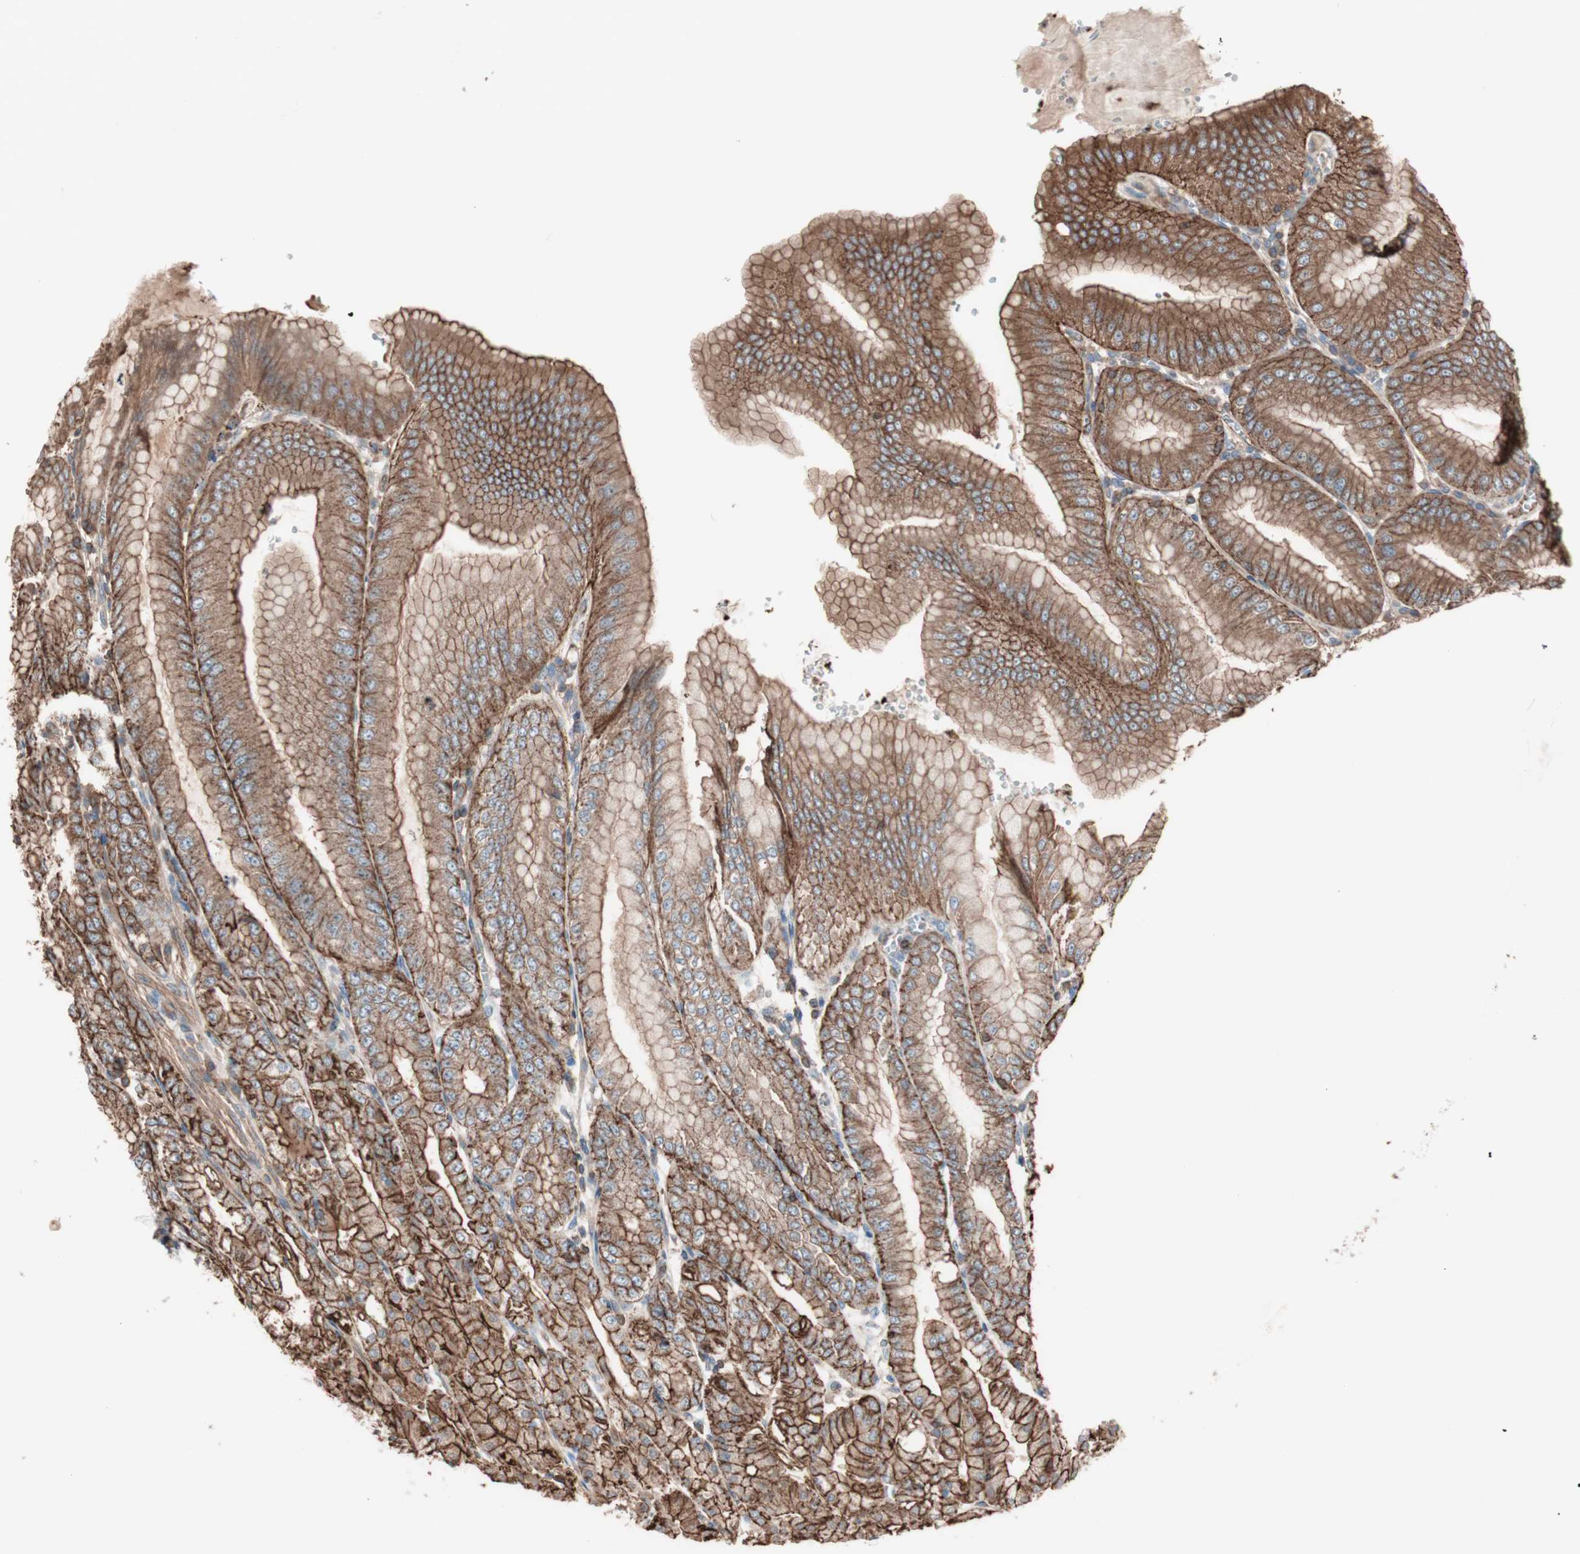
{"staining": {"intensity": "strong", "quantity": ">75%", "location": "cytoplasmic/membranous"}, "tissue": "stomach", "cell_type": "Glandular cells", "image_type": "normal", "snomed": [{"axis": "morphology", "description": "Normal tissue, NOS"}, {"axis": "topography", "description": "Stomach, lower"}], "caption": "Immunohistochemistry (IHC) histopathology image of normal stomach: human stomach stained using IHC demonstrates high levels of strong protein expression localized specifically in the cytoplasmic/membranous of glandular cells, appearing as a cytoplasmic/membranous brown color.", "gene": "TCP11L1", "patient": {"sex": "male", "age": 71}}